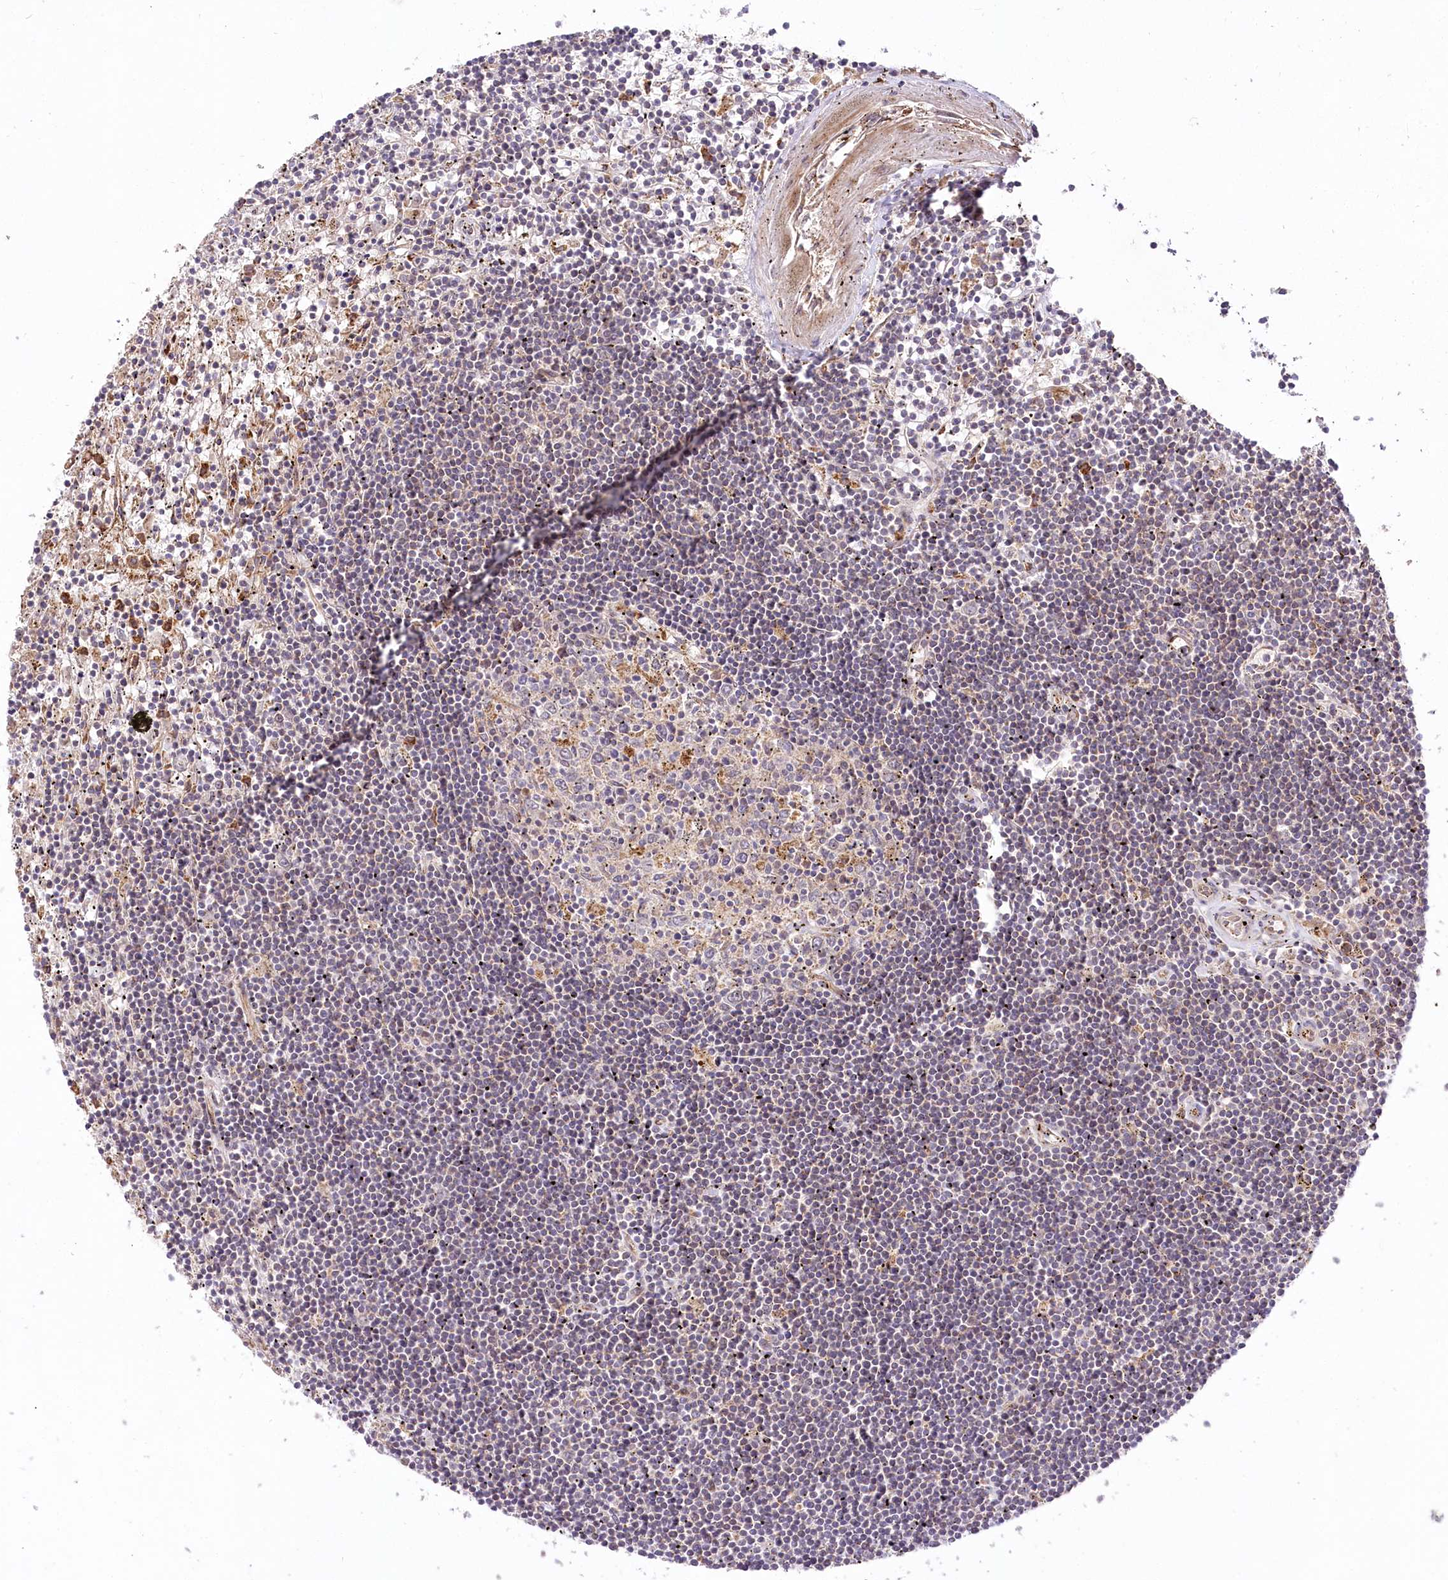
{"staining": {"intensity": "negative", "quantity": "none", "location": "none"}, "tissue": "lymphoma", "cell_type": "Tumor cells", "image_type": "cancer", "snomed": [{"axis": "morphology", "description": "Malignant lymphoma, non-Hodgkin's type, Low grade"}, {"axis": "topography", "description": "Spleen"}], "caption": "Immunohistochemistry (IHC) photomicrograph of neoplastic tissue: low-grade malignant lymphoma, non-Hodgkin's type stained with DAB demonstrates no significant protein positivity in tumor cells.", "gene": "PSTK", "patient": {"sex": "male", "age": 76}}